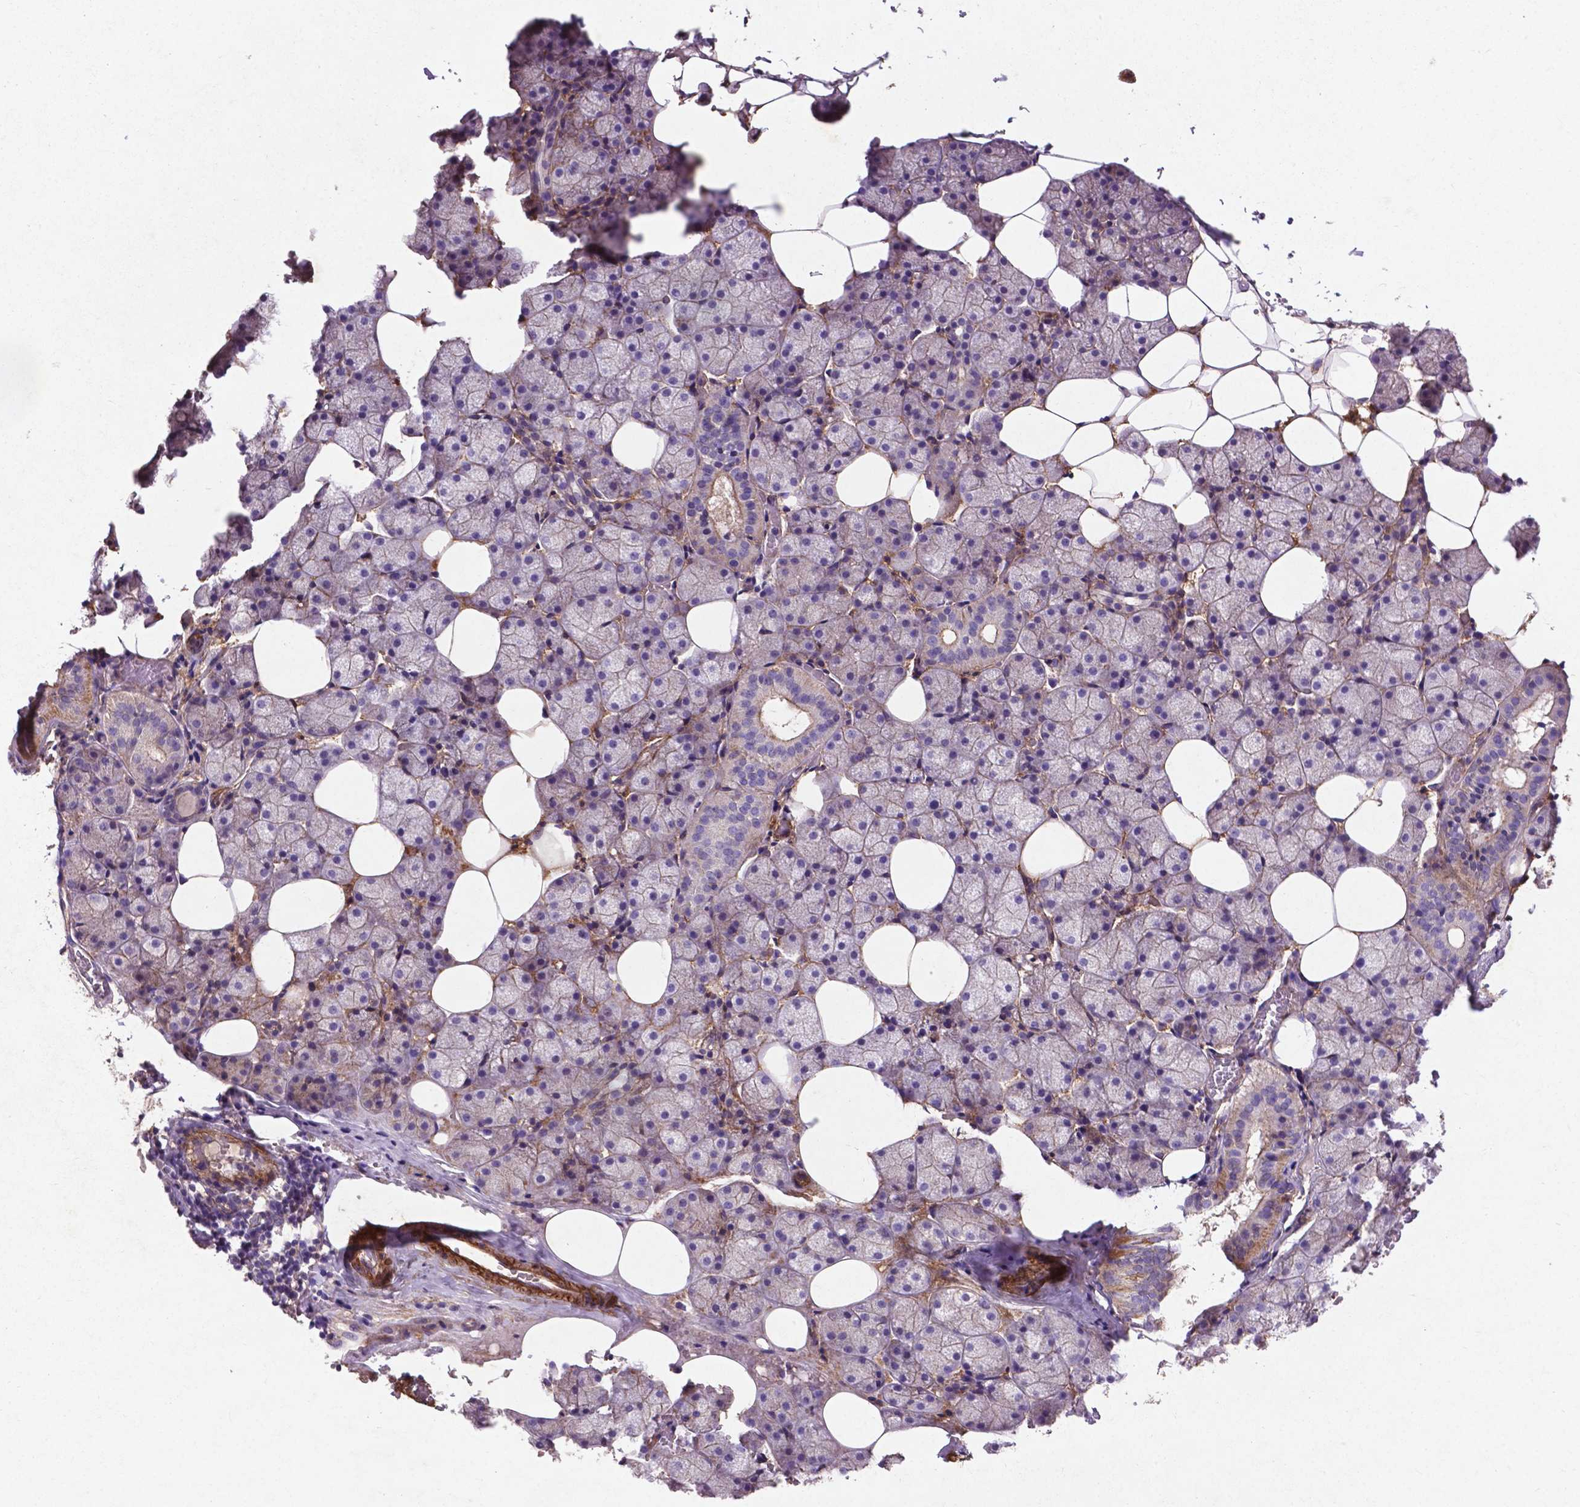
{"staining": {"intensity": "weak", "quantity": "25%-75%", "location": "cytoplasmic/membranous"}, "tissue": "salivary gland", "cell_type": "Glandular cells", "image_type": "normal", "snomed": [{"axis": "morphology", "description": "Normal tissue, NOS"}, {"axis": "topography", "description": "Salivary gland"}], "caption": "Immunohistochemical staining of unremarkable salivary gland shows 25%-75% levels of weak cytoplasmic/membranous protein positivity in about 25%-75% of glandular cells. The staining is performed using DAB brown chromogen to label protein expression. The nuclei are counter-stained blue using hematoxylin.", "gene": "RRAS", "patient": {"sex": "male", "age": 38}}